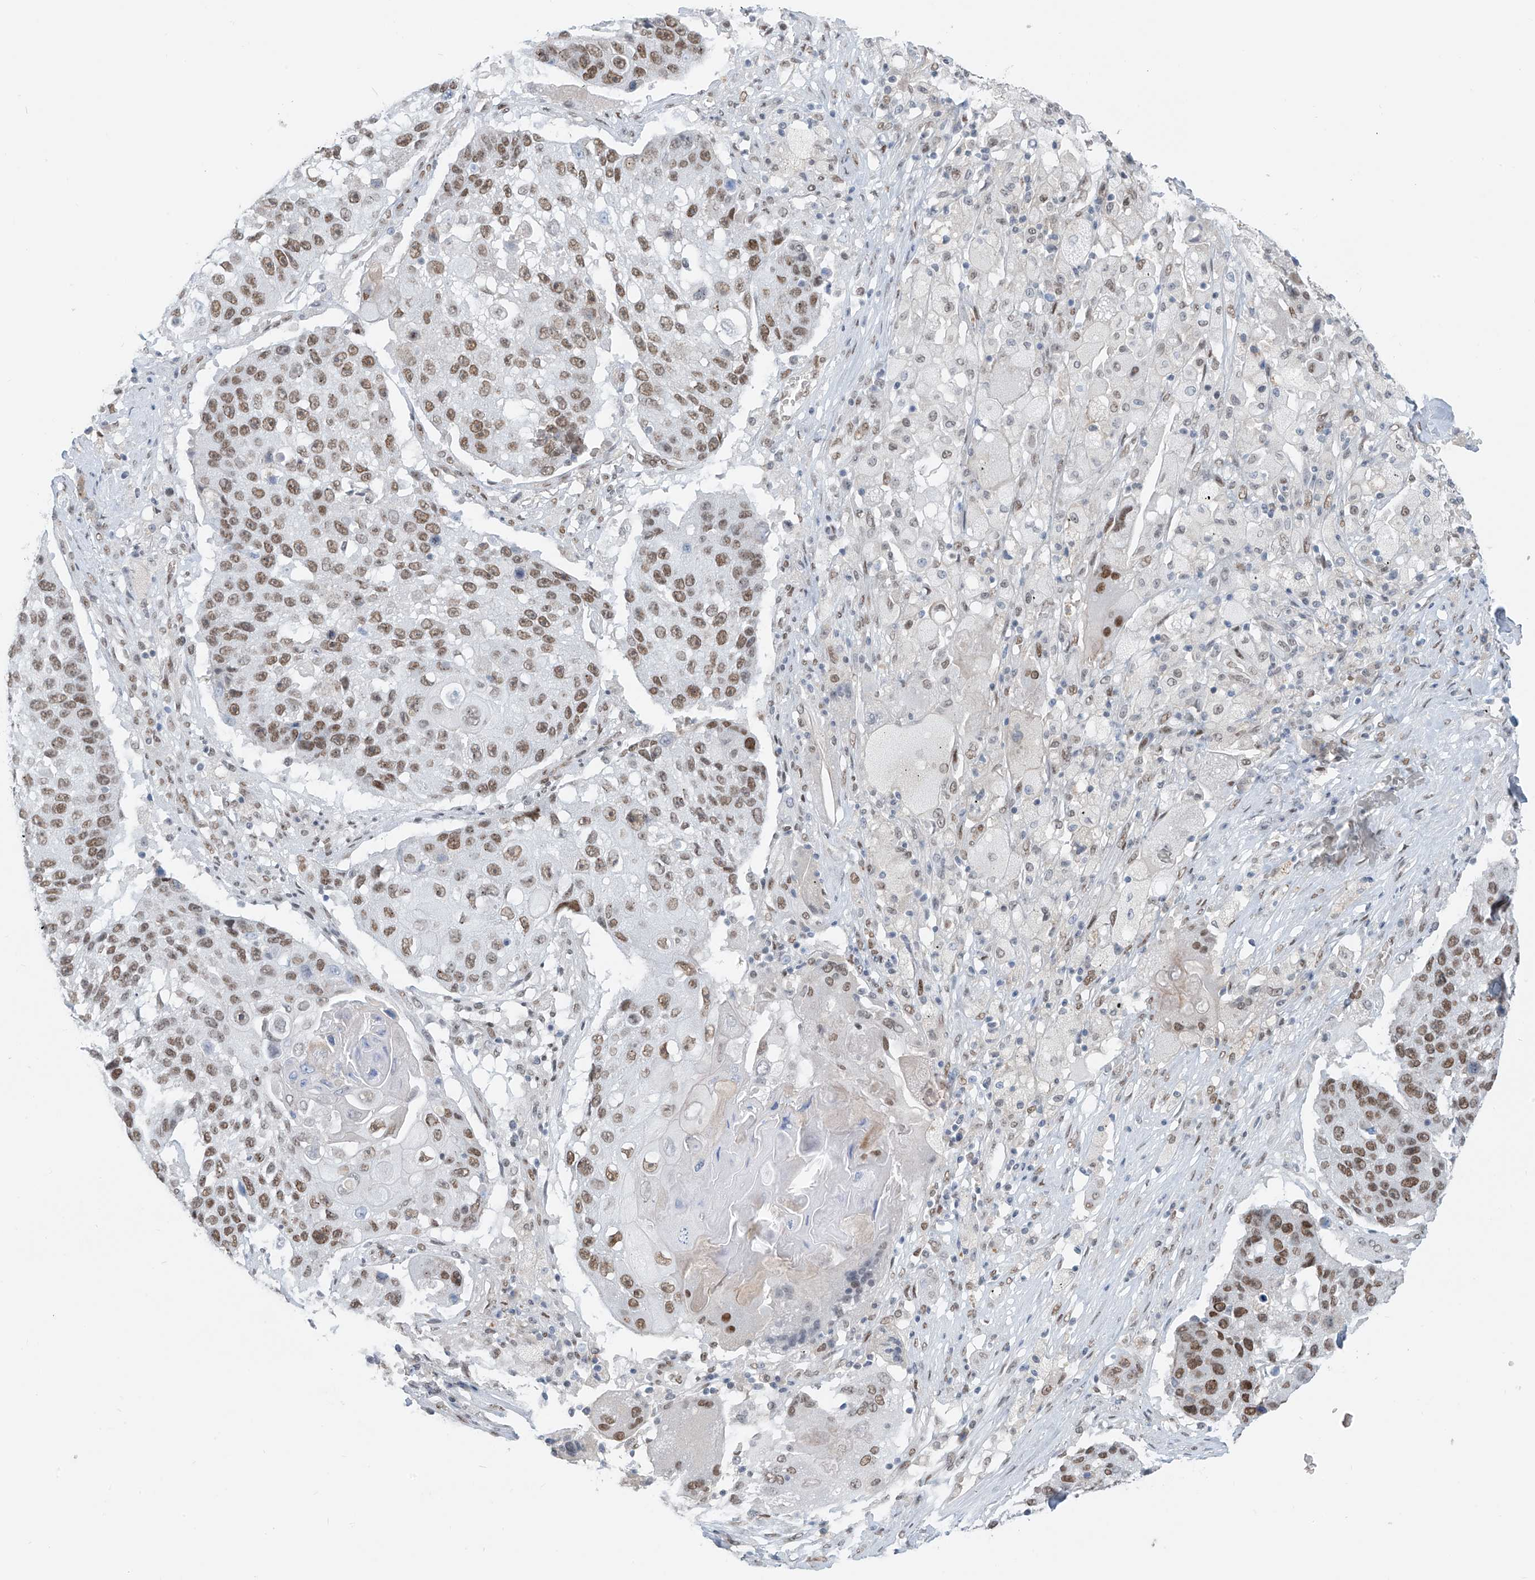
{"staining": {"intensity": "moderate", "quantity": ">75%", "location": "nuclear"}, "tissue": "lung cancer", "cell_type": "Tumor cells", "image_type": "cancer", "snomed": [{"axis": "morphology", "description": "Squamous cell carcinoma, NOS"}, {"axis": "topography", "description": "Lung"}], "caption": "Tumor cells display moderate nuclear staining in about >75% of cells in lung cancer.", "gene": "MCM9", "patient": {"sex": "male", "age": 61}}